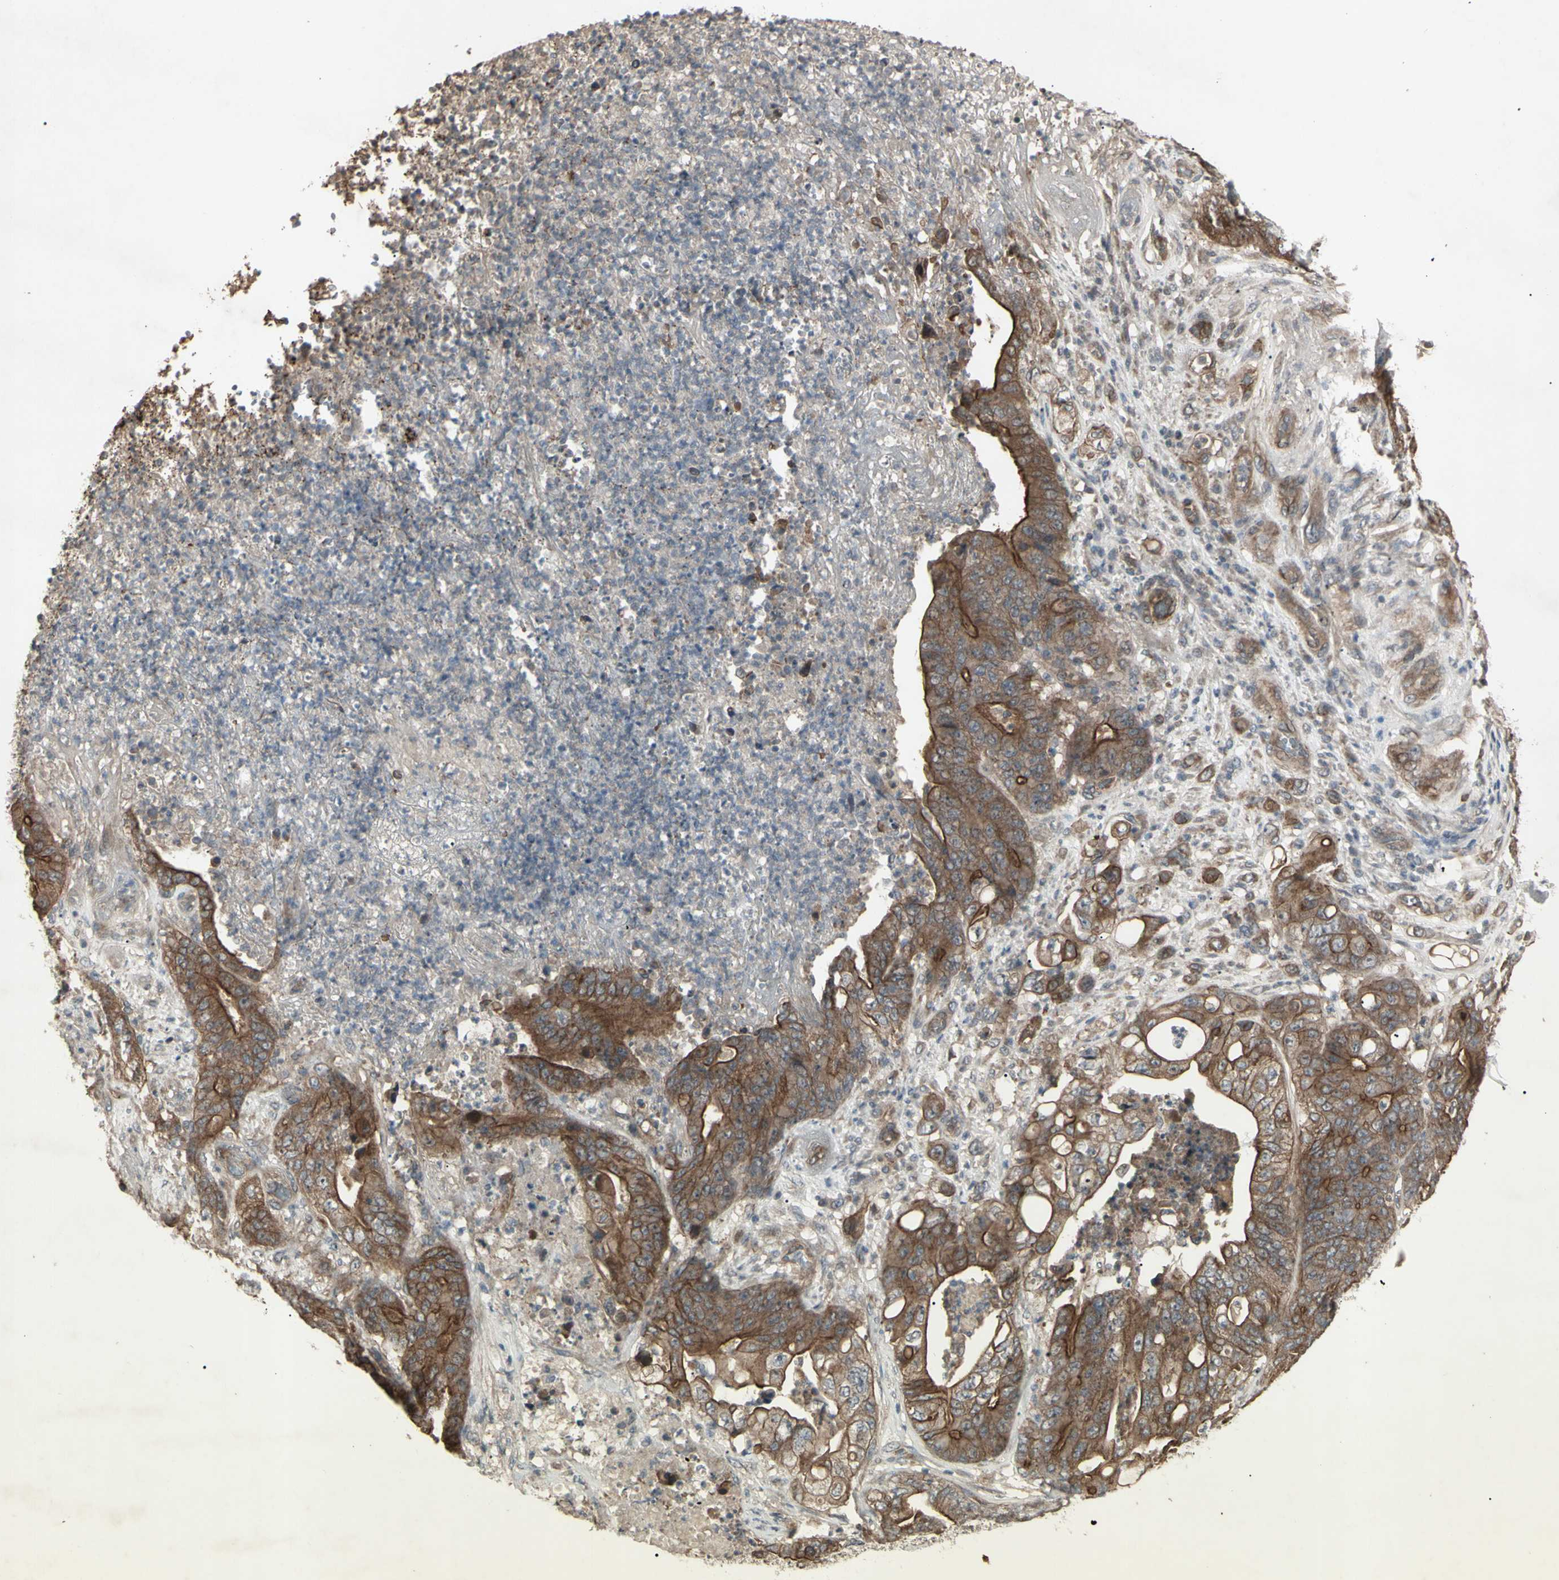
{"staining": {"intensity": "moderate", "quantity": ">75%", "location": "cytoplasmic/membranous"}, "tissue": "stomach cancer", "cell_type": "Tumor cells", "image_type": "cancer", "snomed": [{"axis": "morphology", "description": "Adenocarcinoma, NOS"}, {"axis": "topography", "description": "Stomach"}], "caption": "This is a photomicrograph of immunohistochemistry staining of adenocarcinoma (stomach), which shows moderate positivity in the cytoplasmic/membranous of tumor cells.", "gene": "JAG1", "patient": {"sex": "female", "age": 73}}